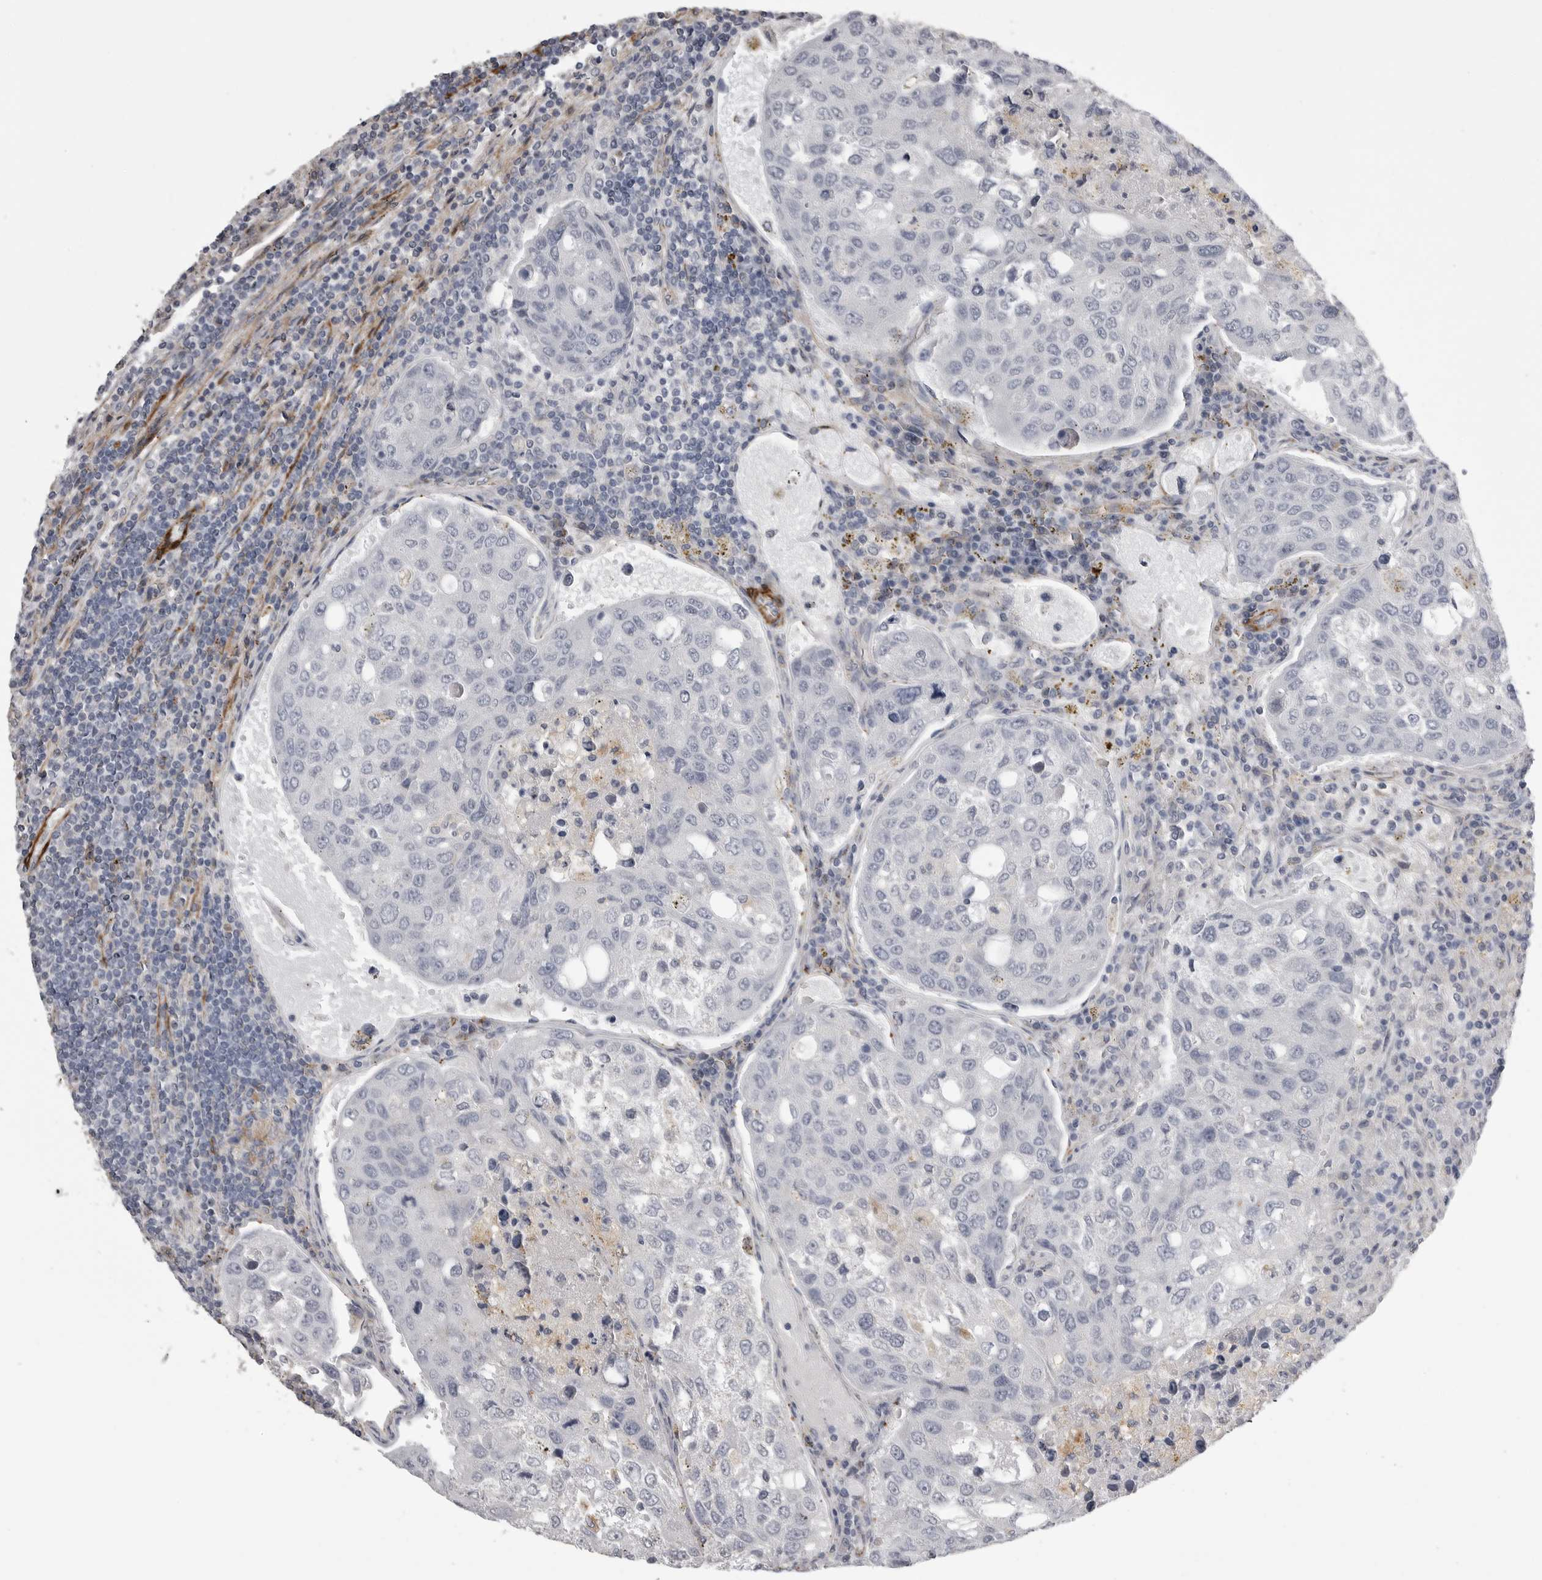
{"staining": {"intensity": "negative", "quantity": "none", "location": "none"}, "tissue": "urothelial cancer", "cell_type": "Tumor cells", "image_type": "cancer", "snomed": [{"axis": "morphology", "description": "Urothelial carcinoma, High grade"}, {"axis": "topography", "description": "Lymph node"}, {"axis": "topography", "description": "Urinary bladder"}], "caption": "Immunohistochemical staining of human high-grade urothelial carcinoma reveals no significant positivity in tumor cells.", "gene": "AOC3", "patient": {"sex": "male", "age": 51}}